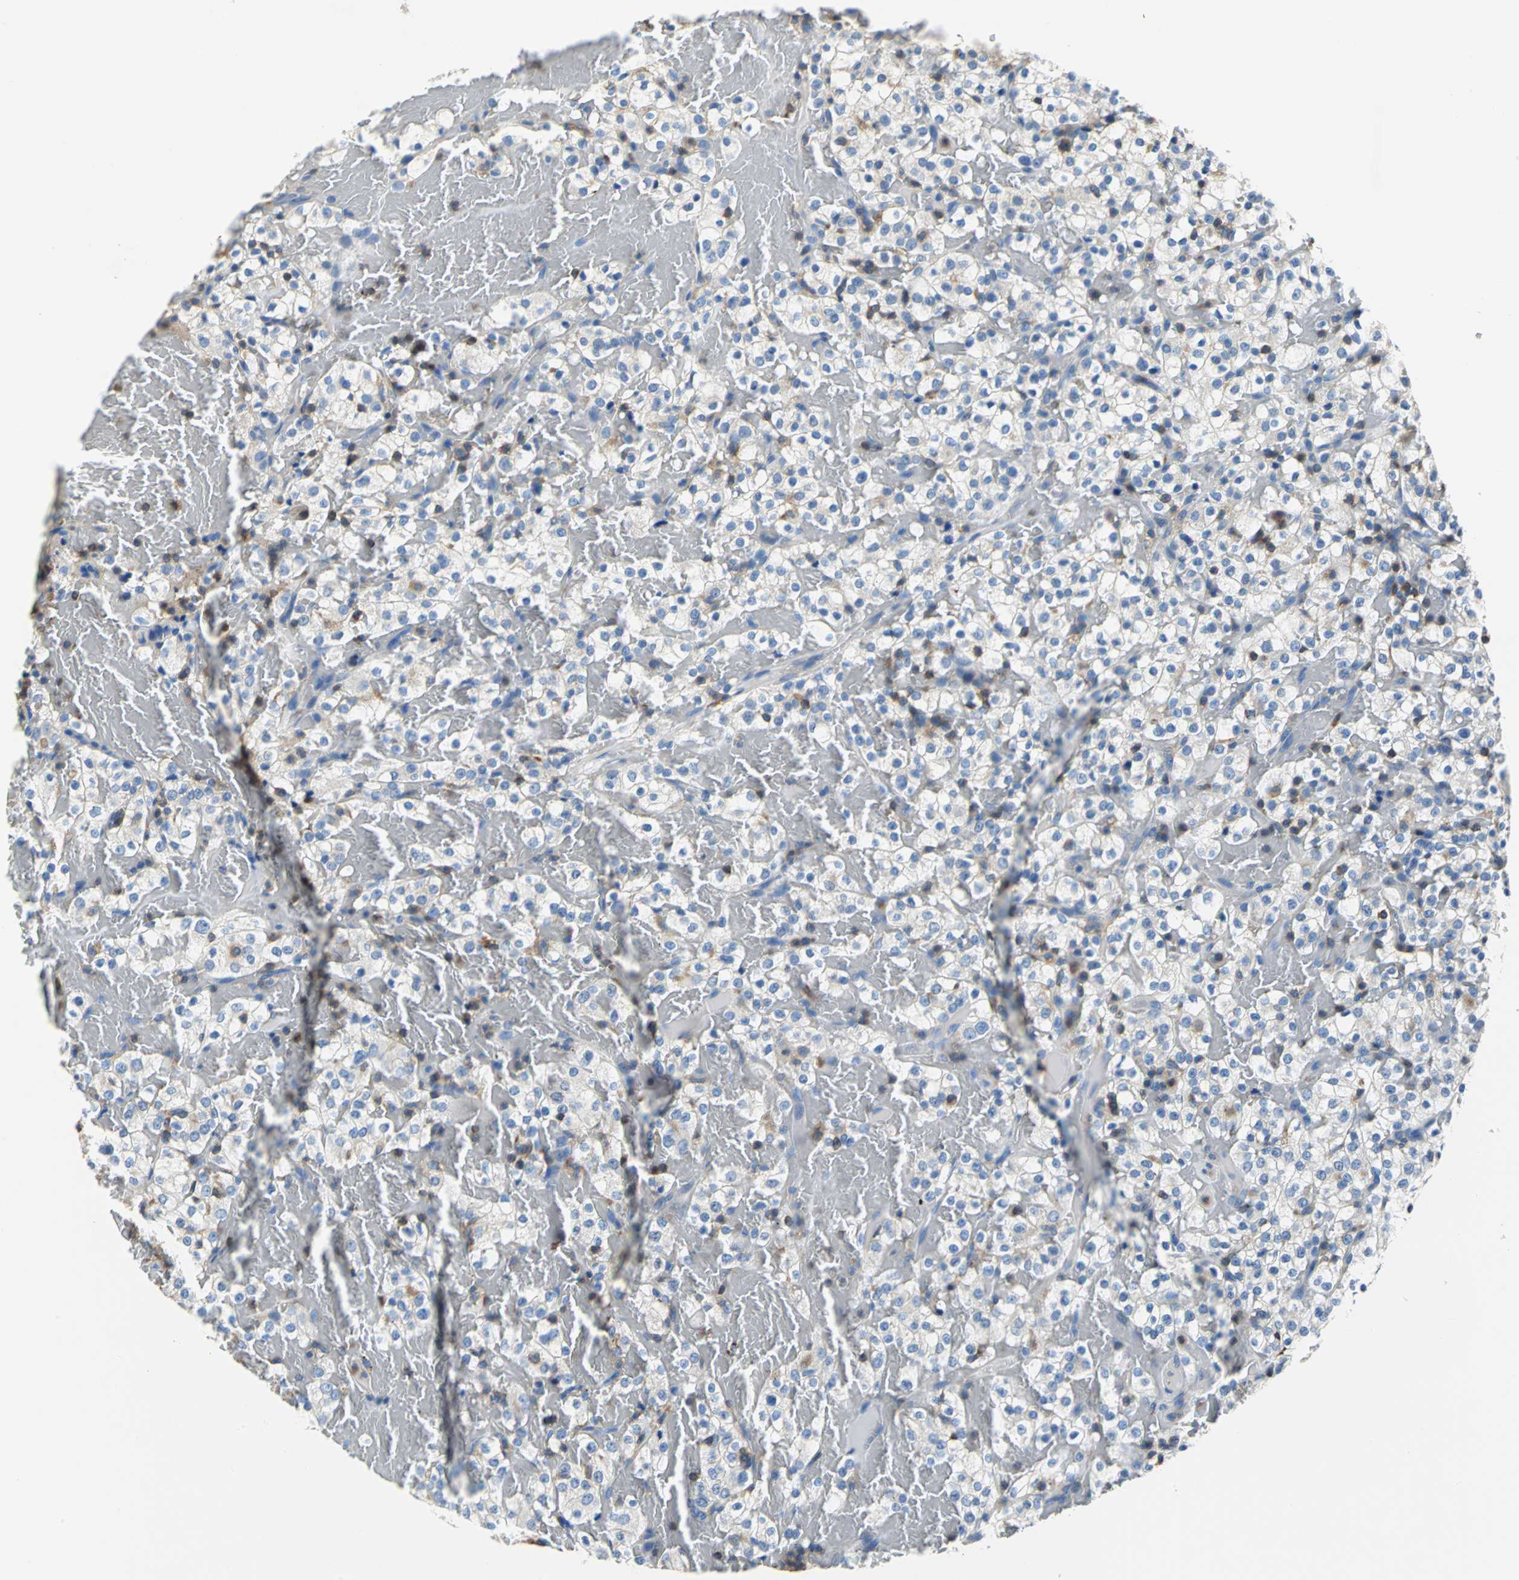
{"staining": {"intensity": "moderate", "quantity": "<25%", "location": "cytoplasmic/membranous"}, "tissue": "renal cancer", "cell_type": "Tumor cells", "image_type": "cancer", "snomed": [{"axis": "morphology", "description": "Normal tissue, NOS"}, {"axis": "morphology", "description": "Adenocarcinoma, NOS"}, {"axis": "topography", "description": "Kidney"}], "caption": "Renal cancer (adenocarcinoma) was stained to show a protein in brown. There is low levels of moderate cytoplasmic/membranous positivity in about <25% of tumor cells.", "gene": "SEPTIN6", "patient": {"sex": "female", "age": 72}}